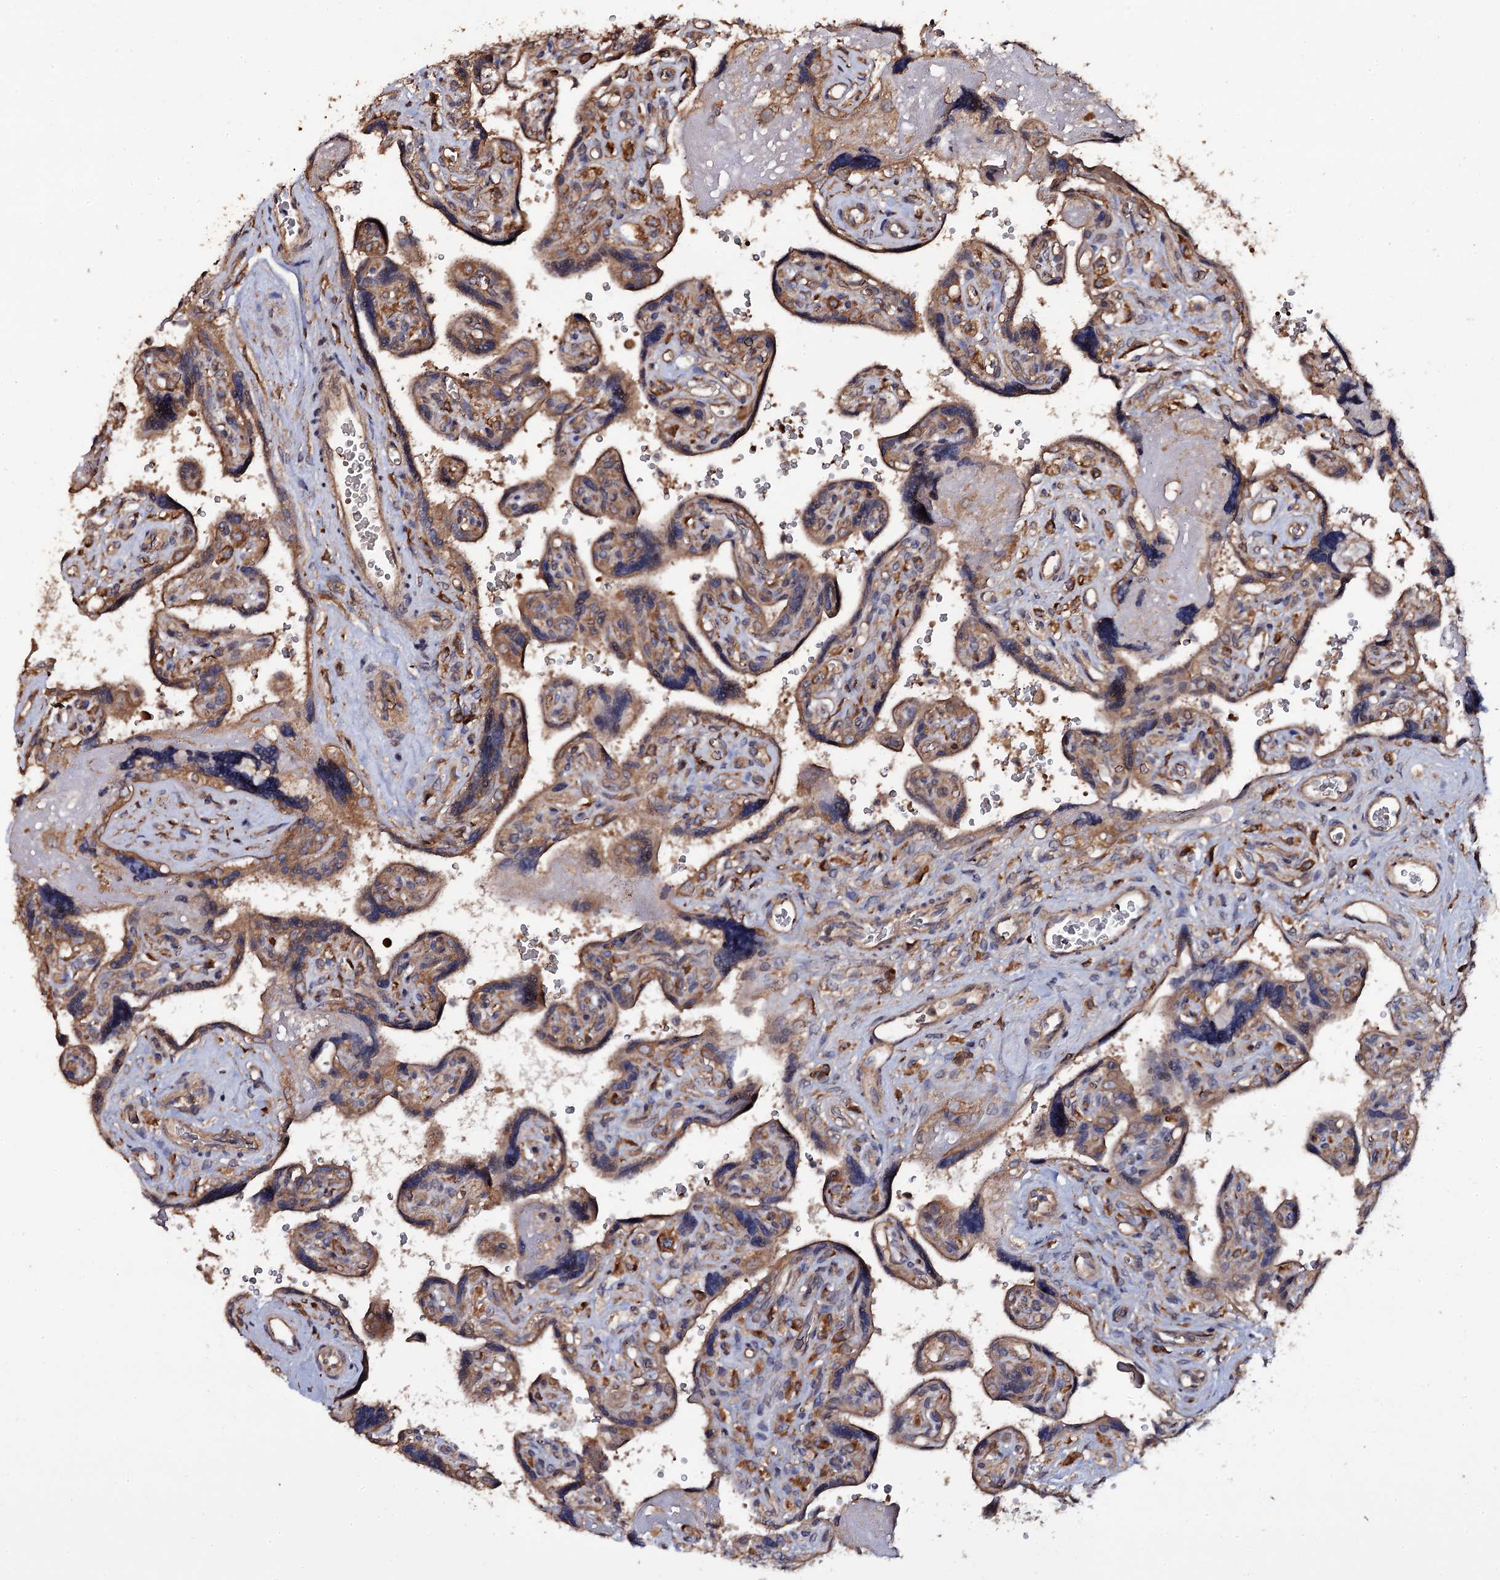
{"staining": {"intensity": "moderate", "quantity": ">75%", "location": "cytoplasmic/membranous"}, "tissue": "placenta", "cell_type": "Trophoblastic cells", "image_type": "normal", "snomed": [{"axis": "morphology", "description": "Normal tissue, NOS"}, {"axis": "topography", "description": "Placenta"}], "caption": "Protein analysis of normal placenta displays moderate cytoplasmic/membranous expression in approximately >75% of trophoblastic cells. Using DAB (brown) and hematoxylin (blue) stains, captured at high magnification using brightfield microscopy.", "gene": "TTC23", "patient": {"sex": "female", "age": 39}}